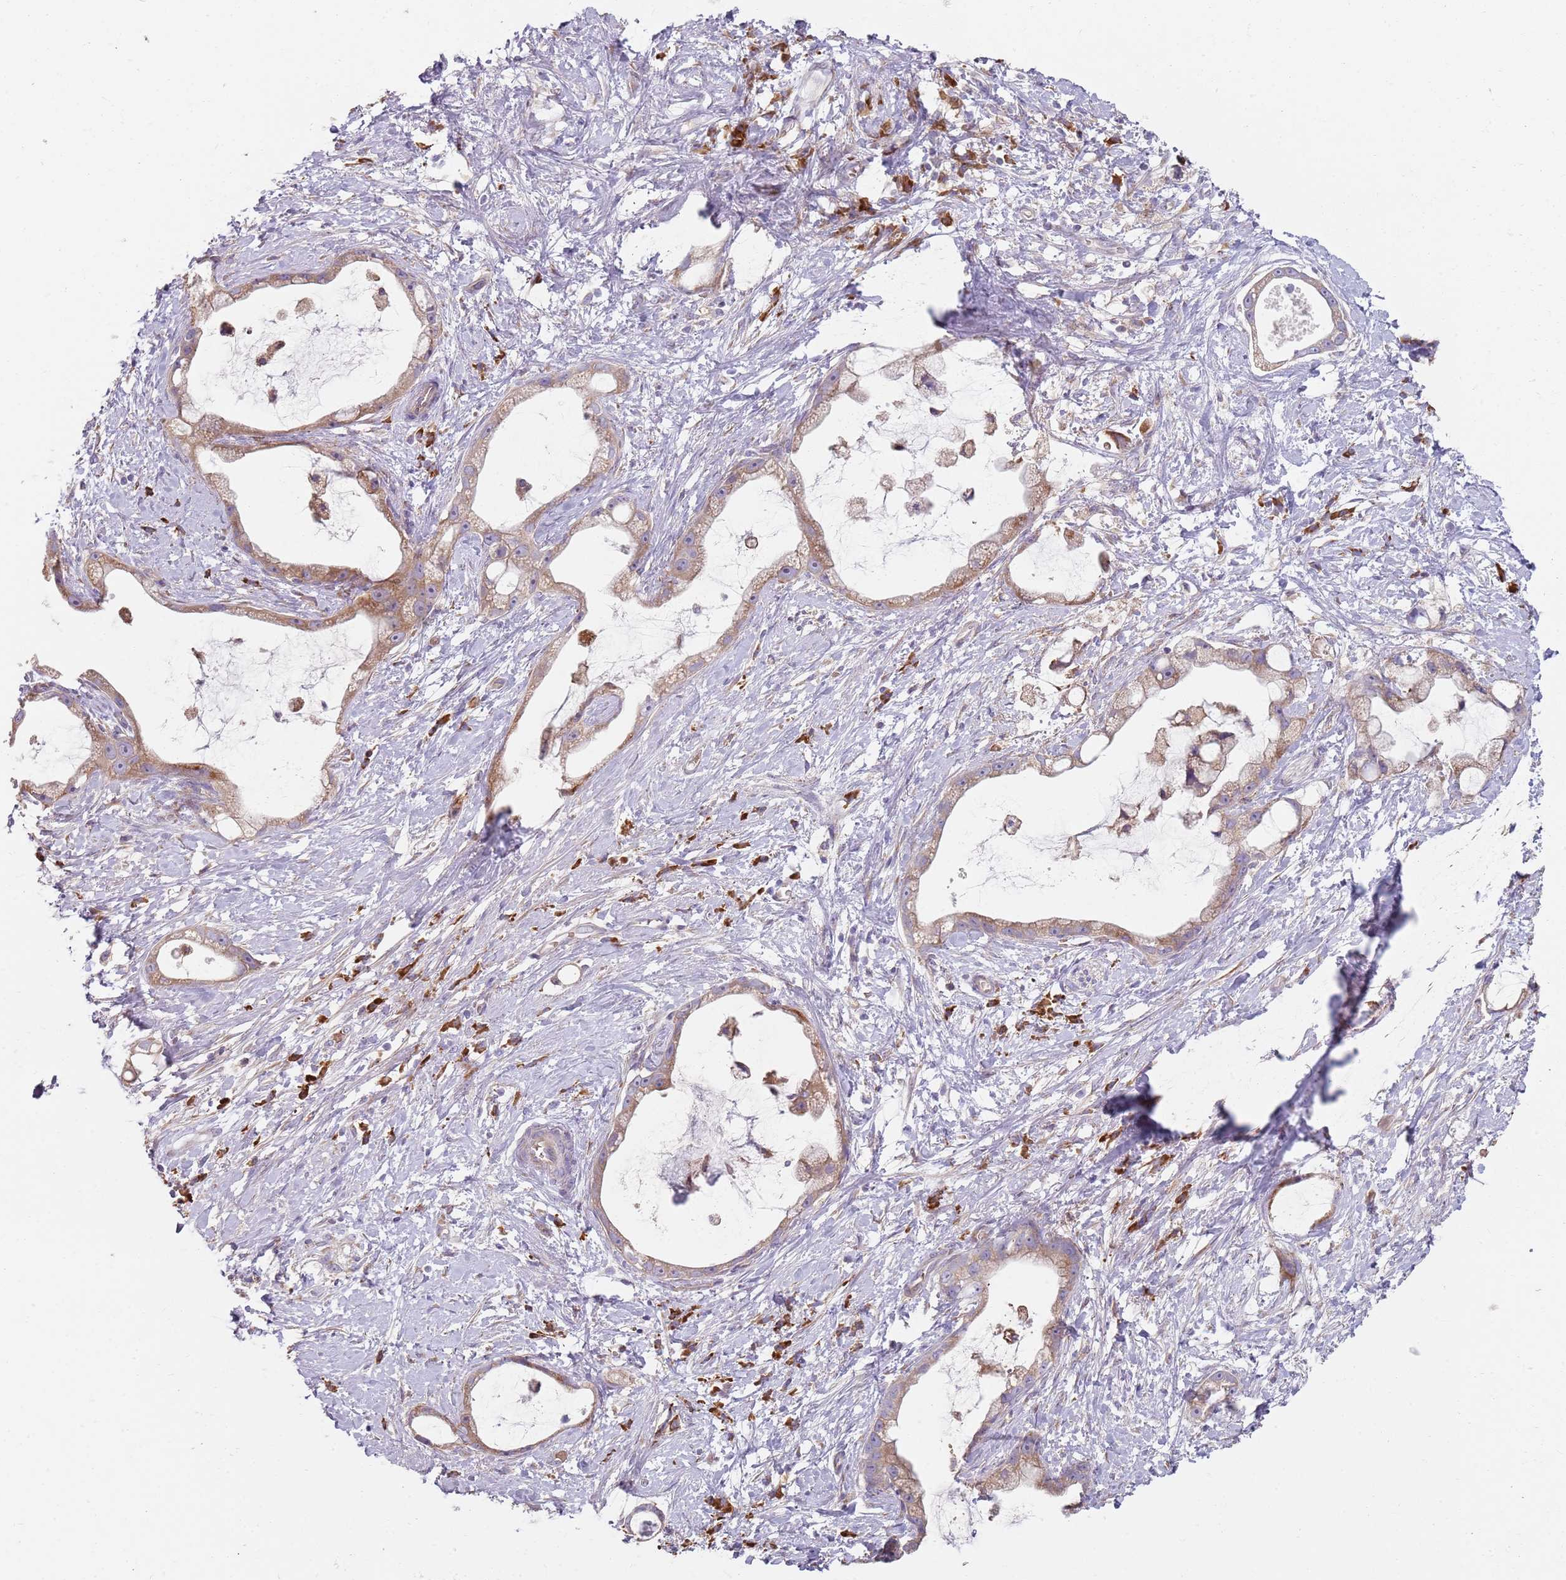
{"staining": {"intensity": "moderate", "quantity": "25%-75%", "location": "cytoplasmic/membranous"}, "tissue": "stomach cancer", "cell_type": "Tumor cells", "image_type": "cancer", "snomed": [{"axis": "morphology", "description": "Adenocarcinoma, NOS"}, {"axis": "topography", "description": "Stomach"}], "caption": "Immunohistochemistry (IHC) photomicrograph of stomach cancer (adenocarcinoma) stained for a protein (brown), which displays medium levels of moderate cytoplasmic/membranous staining in about 25%-75% of tumor cells.", "gene": "SPATA2", "patient": {"sex": "male", "age": 55}}